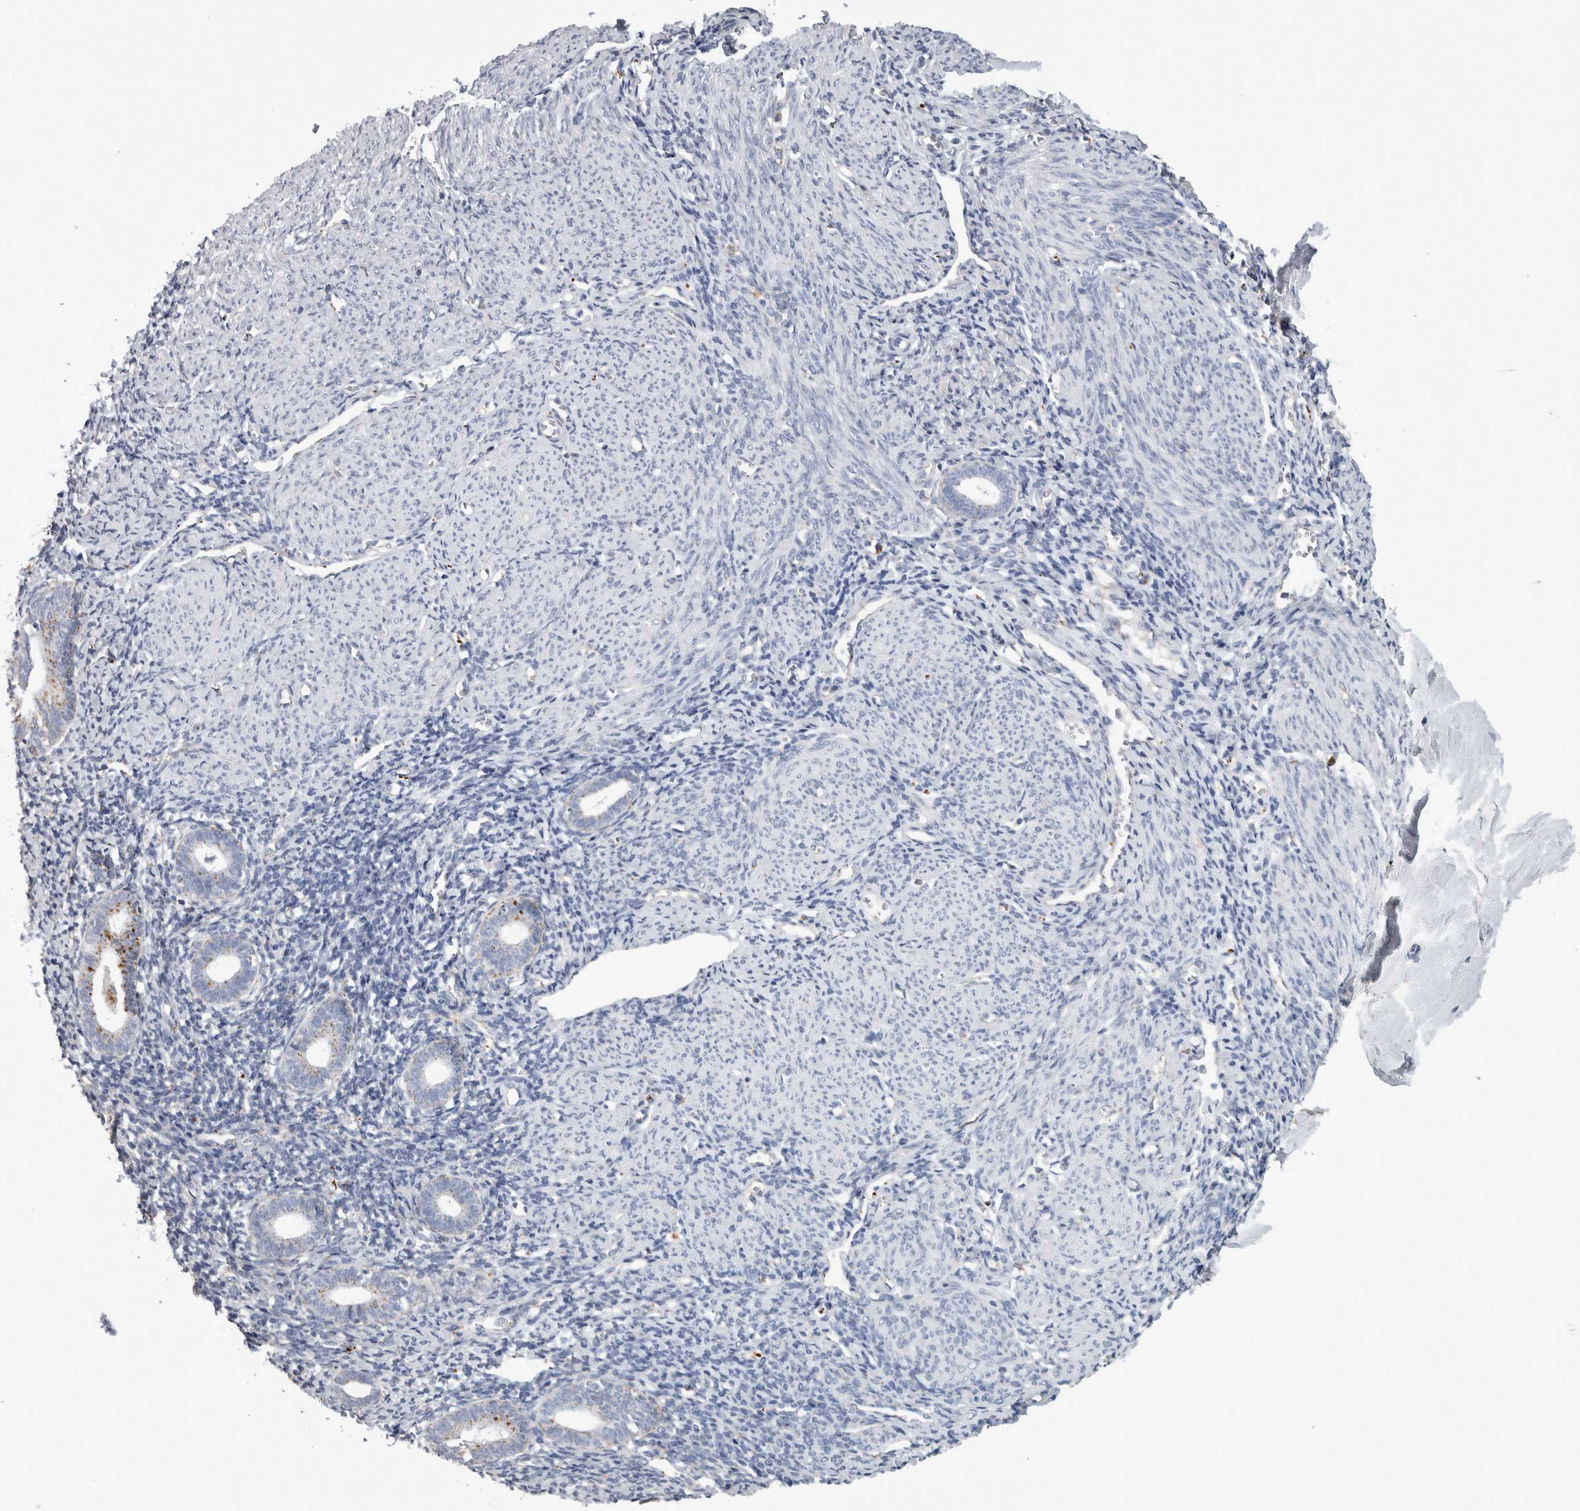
{"staining": {"intensity": "negative", "quantity": "none", "location": "none"}, "tissue": "endometrium", "cell_type": "Cells in endometrial stroma", "image_type": "normal", "snomed": [{"axis": "morphology", "description": "Normal tissue, NOS"}, {"axis": "morphology", "description": "Adenocarcinoma, NOS"}, {"axis": "topography", "description": "Endometrium"}], "caption": "The immunohistochemistry image has no significant positivity in cells in endometrial stroma of endometrium.", "gene": "DPP7", "patient": {"sex": "female", "age": 57}}